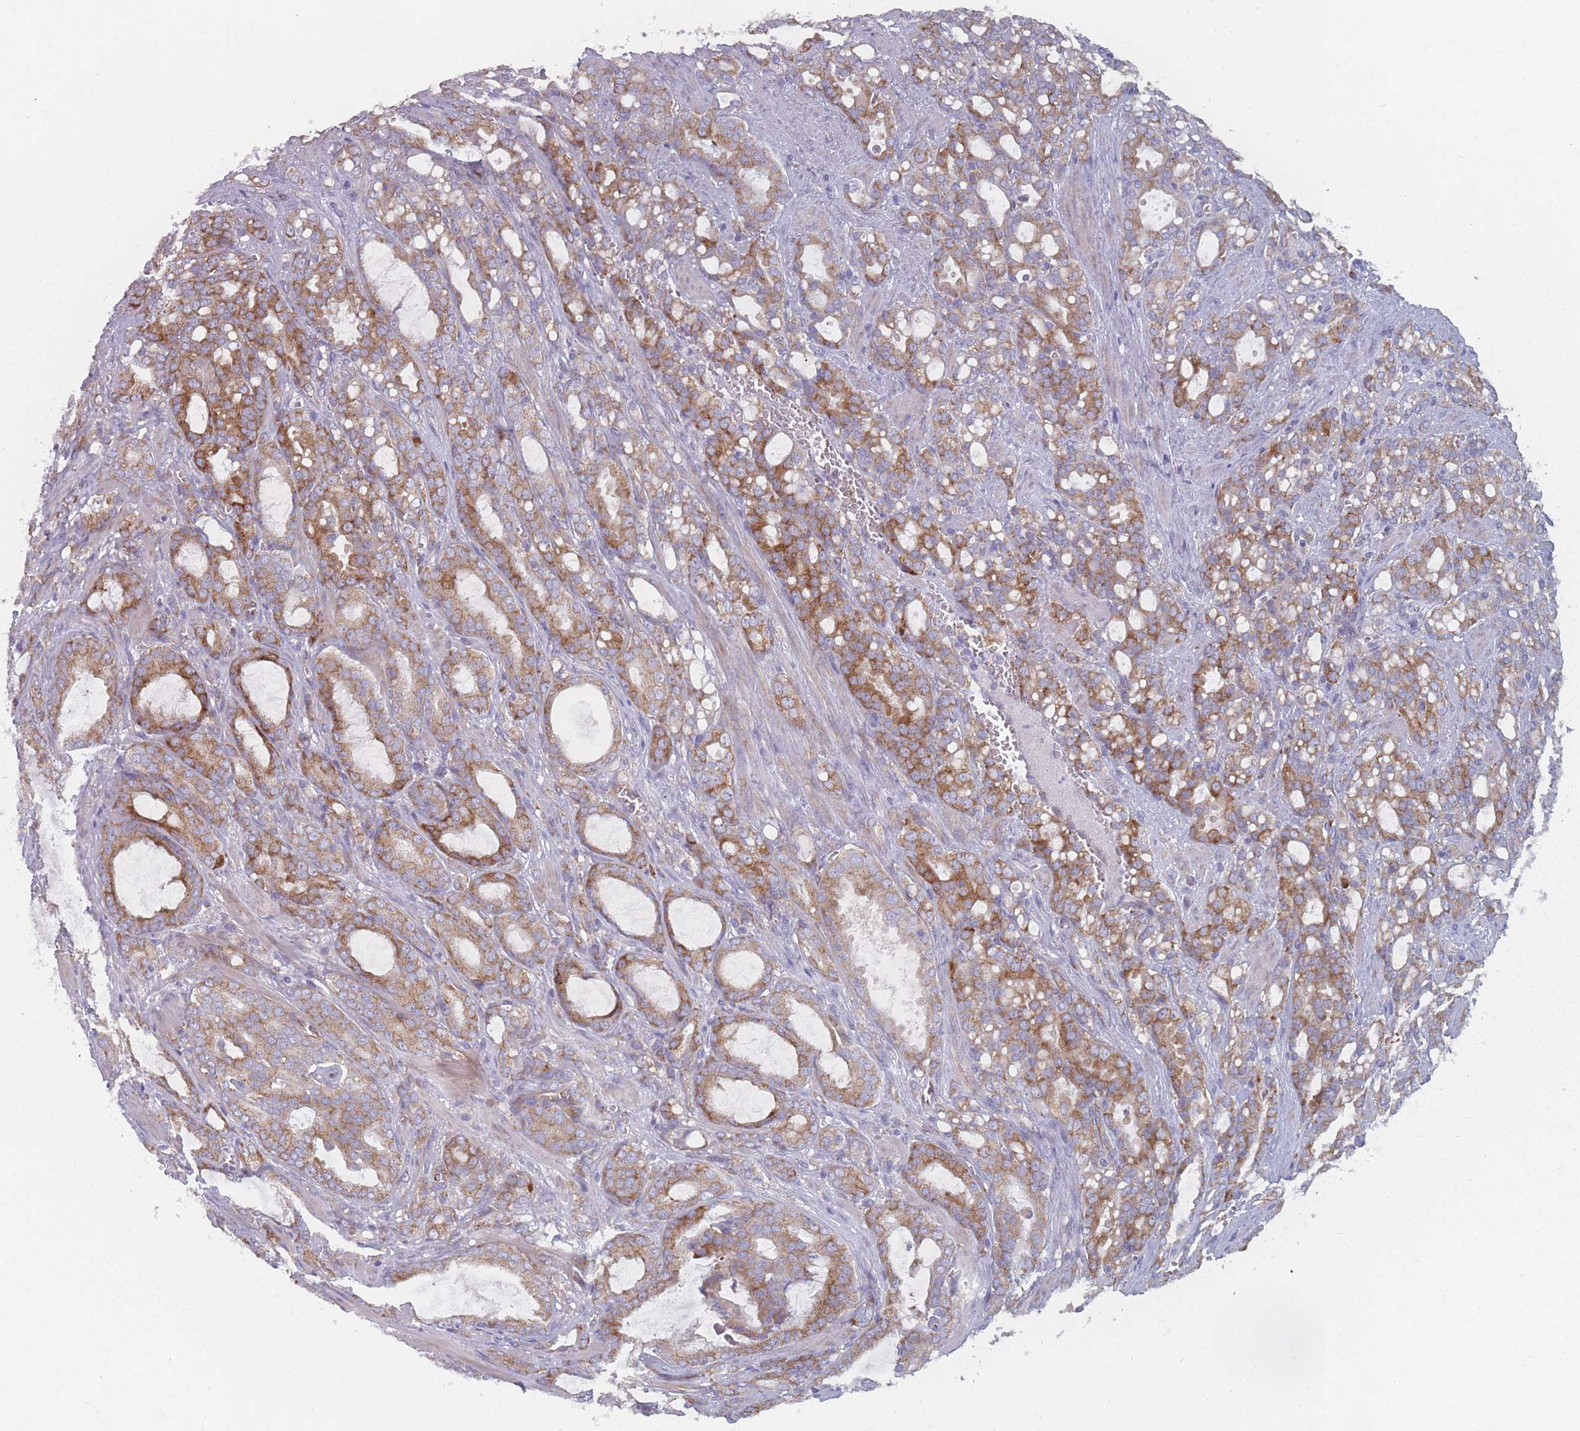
{"staining": {"intensity": "moderate", "quantity": ">75%", "location": "cytoplasmic/membranous"}, "tissue": "prostate cancer", "cell_type": "Tumor cells", "image_type": "cancer", "snomed": [{"axis": "morphology", "description": "Adenocarcinoma, High grade"}, {"axis": "topography", "description": "Prostate"}], "caption": "Approximately >75% of tumor cells in human high-grade adenocarcinoma (prostate) demonstrate moderate cytoplasmic/membranous protein positivity as visualized by brown immunohistochemical staining.", "gene": "CACNG5", "patient": {"sex": "male", "age": 72}}